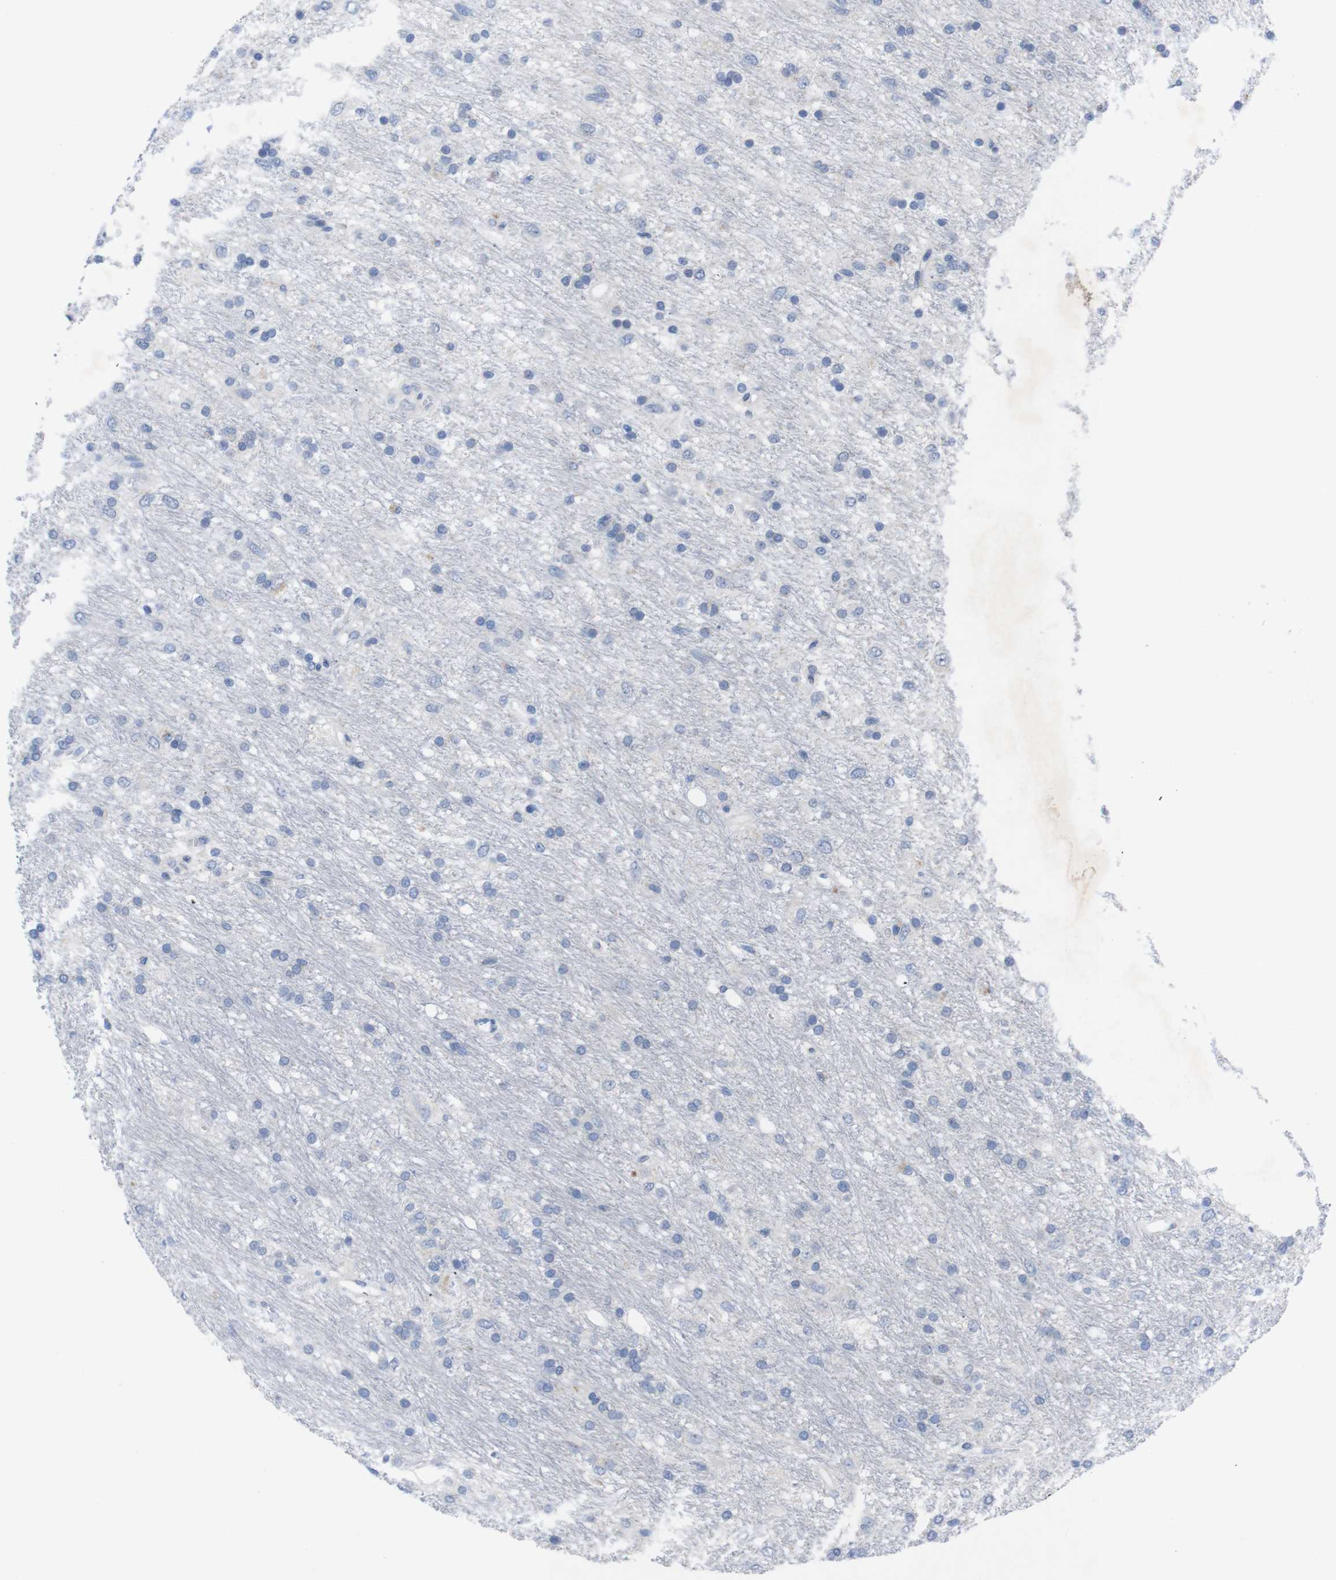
{"staining": {"intensity": "negative", "quantity": "none", "location": "none"}, "tissue": "glioma", "cell_type": "Tumor cells", "image_type": "cancer", "snomed": [{"axis": "morphology", "description": "Glioma, malignant, Low grade"}, {"axis": "topography", "description": "Brain"}], "caption": "Immunohistochemical staining of malignant glioma (low-grade) exhibits no significant positivity in tumor cells.", "gene": "IRF4", "patient": {"sex": "male", "age": 77}}